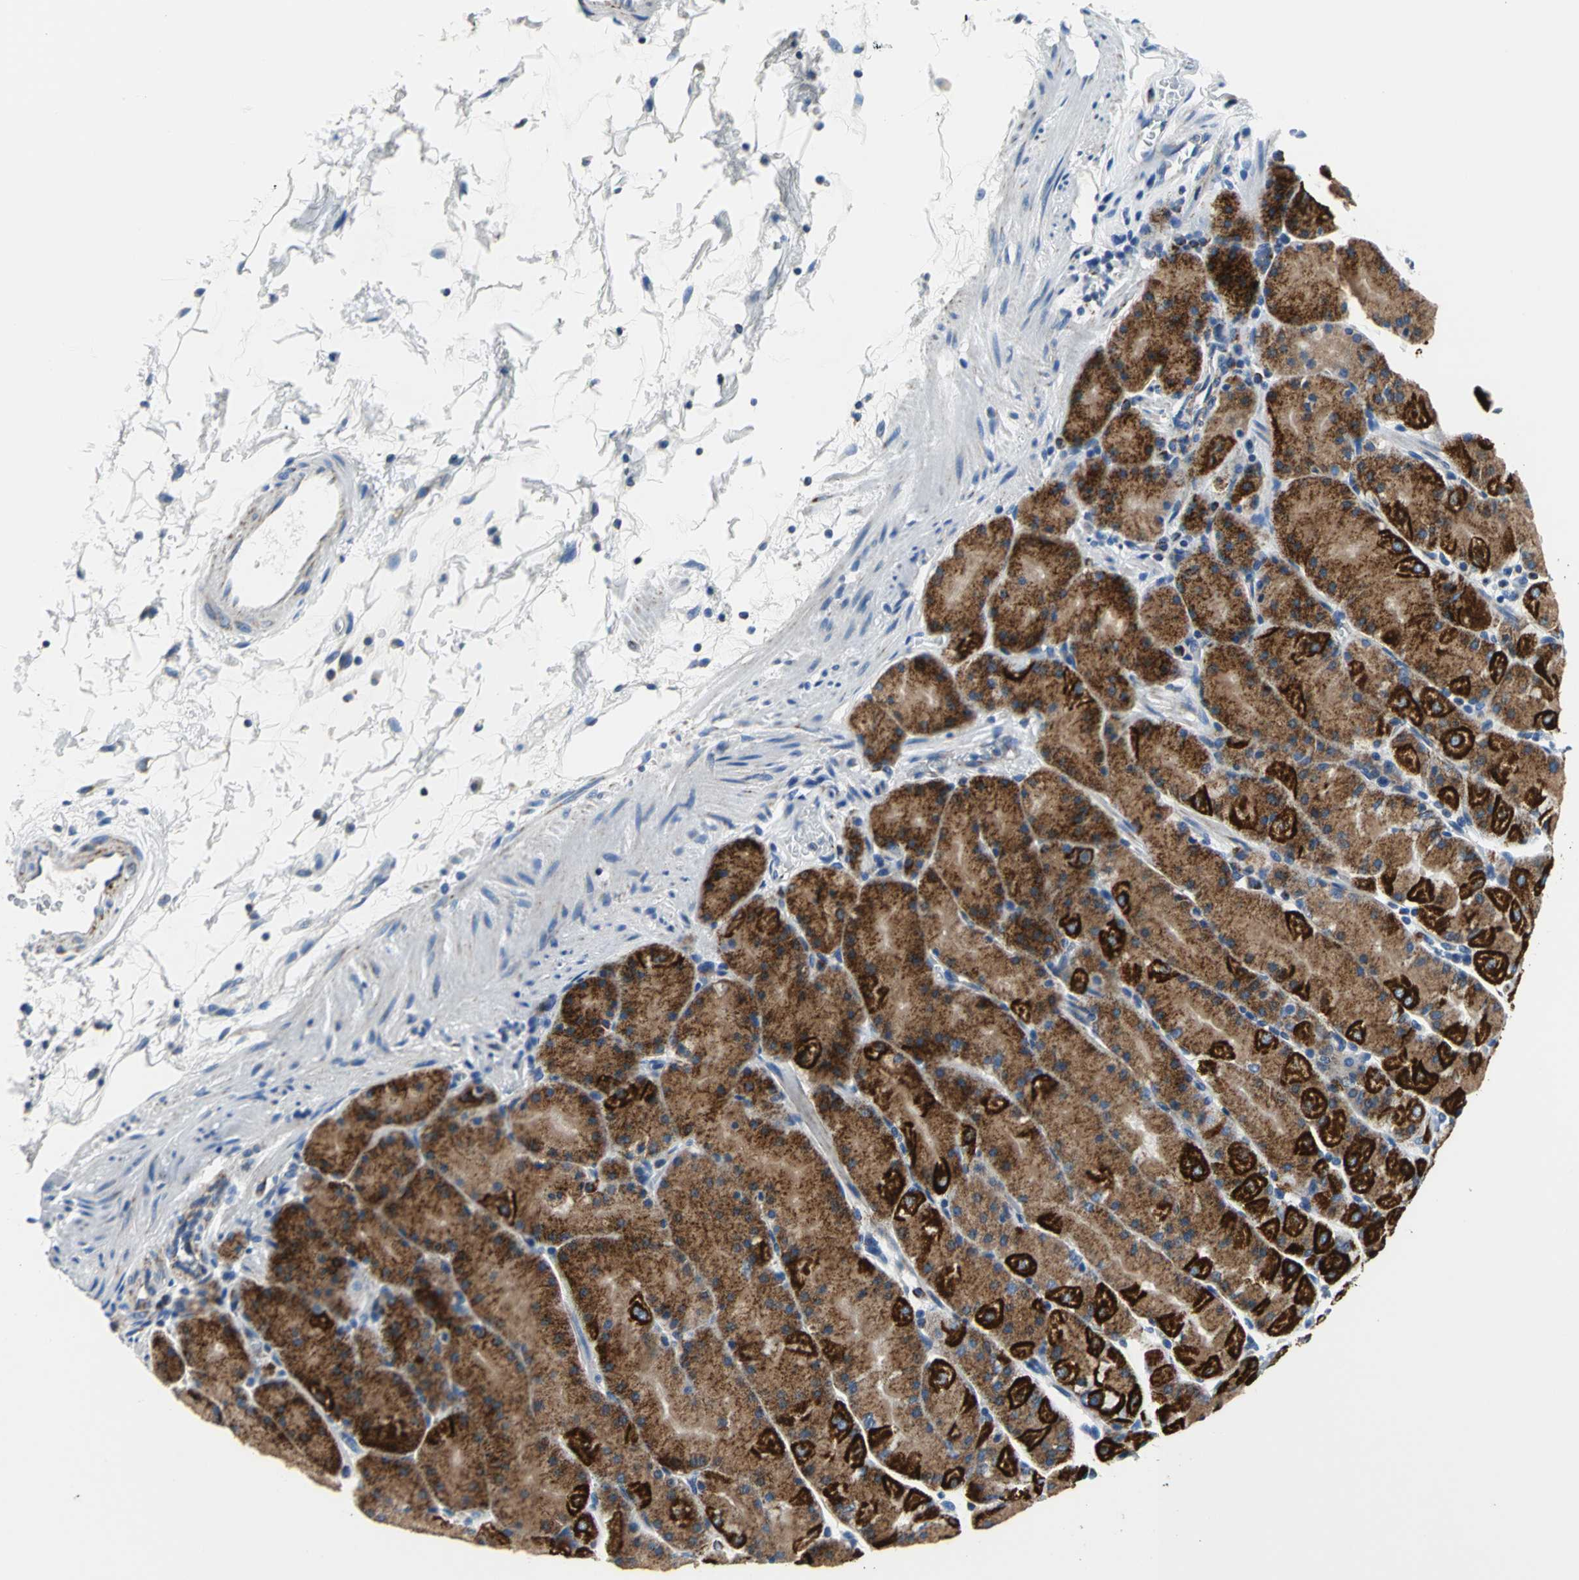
{"staining": {"intensity": "moderate", "quantity": ">75%", "location": "cytoplasmic/membranous"}, "tissue": "stomach", "cell_type": "Glandular cells", "image_type": "normal", "snomed": [{"axis": "morphology", "description": "Normal tissue, NOS"}, {"axis": "topography", "description": "Stomach, upper"}, {"axis": "topography", "description": "Stomach"}], "caption": "The photomicrograph reveals immunohistochemical staining of benign stomach. There is moderate cytoplasmic/membranous positivity is appreciated in approximately >75% of glandular cells.", "gene": "IFI6", "patient": {"sex": "male", "age": 76}}